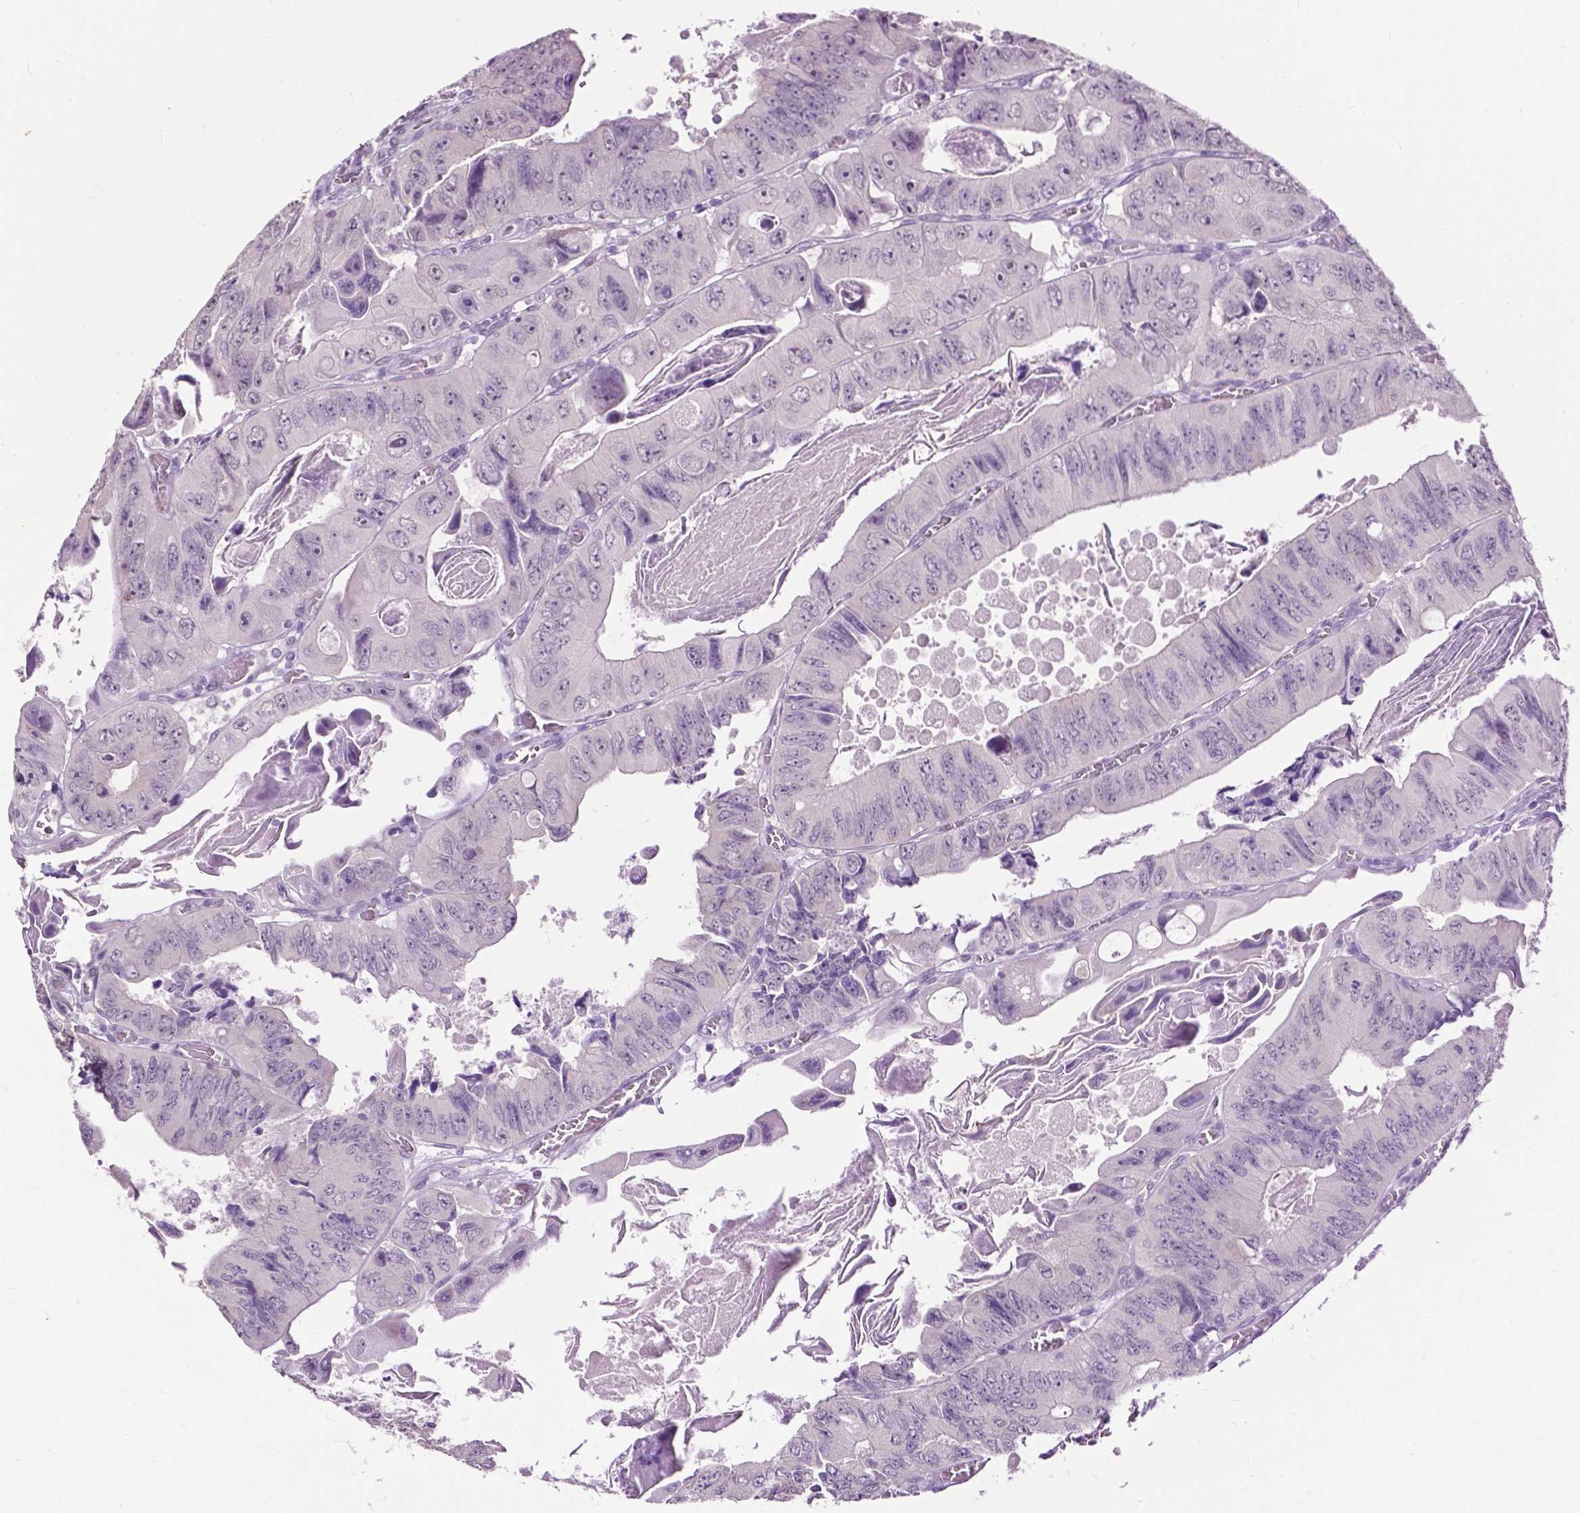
{"staining": {"intensity": "negative", "quantity": "none", "location": "none"}, "tissue": "colorectal cancer", "cell_type": "Tumor cells", "image_type": "cancer", "snomed": [{"axis": "morphology", "description": "Adenocarcinoma, NOS"}, {"axis": "topography", "description": "Colon"}], "caption": "The immunohistochemistry micrograph has no significant expression in tumor cells of adenocarcinoma (colorectal) tissue.", "gene": "GPR37L1", "patient": {"sex": "female", "age": 84}}